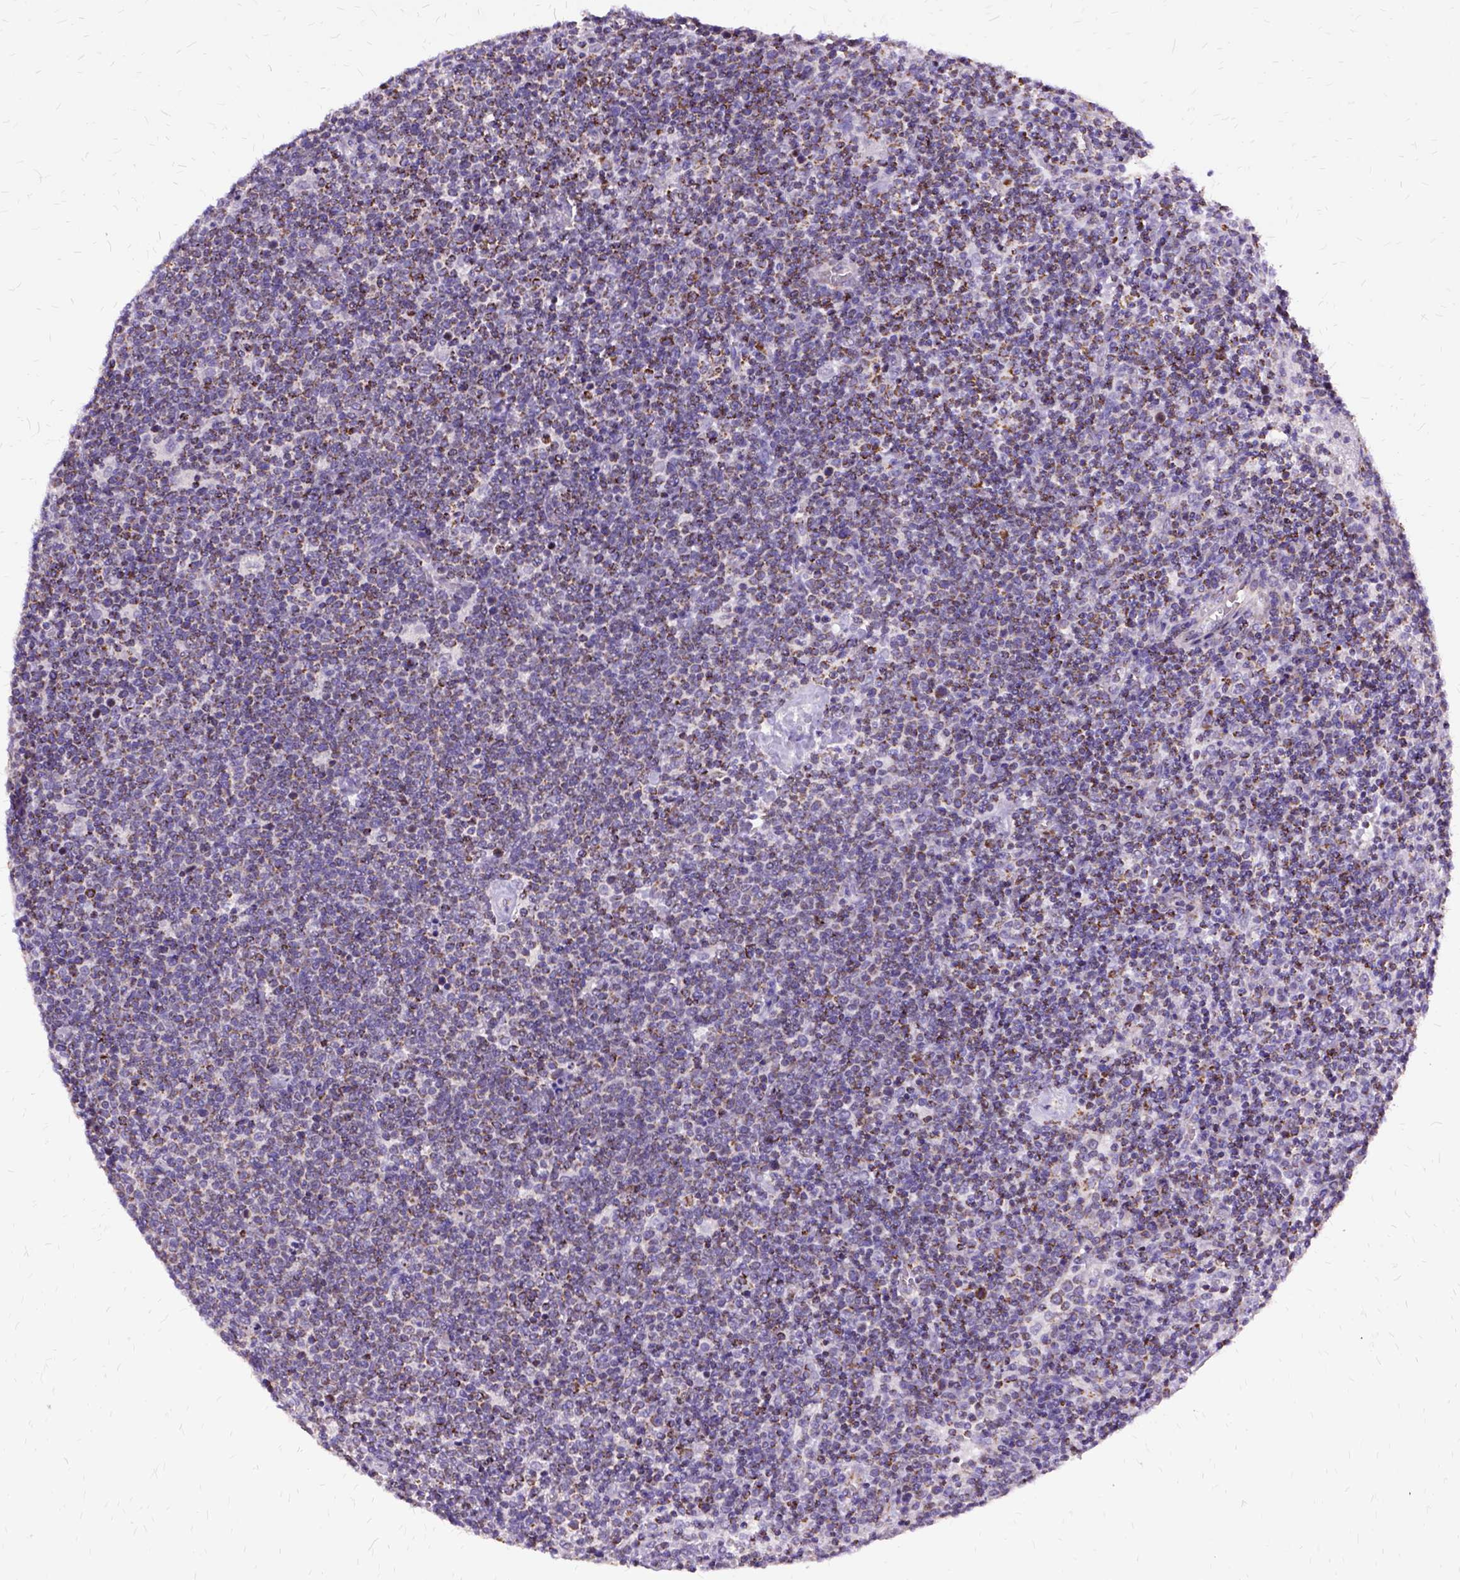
{"staining": {"intensity": "moderate", "quantity": "25%-75%", "location": "cytoplasmic/membranous"}, "tissue": "lymphoma", "cell_type": "Tumor cells", "image_type": "cancer", "snomed": [{"axis": "morphology", "description": "Malignant lymphoma, non-Hodgkin's type, High grade"}, {"axis": "topography", "description": "Lymph node"}], "caption": "Immunohistochemistry (IHC) photomicrograph of lymphoma stained for a protein (brown), which exhibits medium levels of moderate cytoplasmic/membranous staining in approximately 25%-75% of tumor cells.", "gene": "OXCT1", "patient": {"sex": "male", "age": 61}}